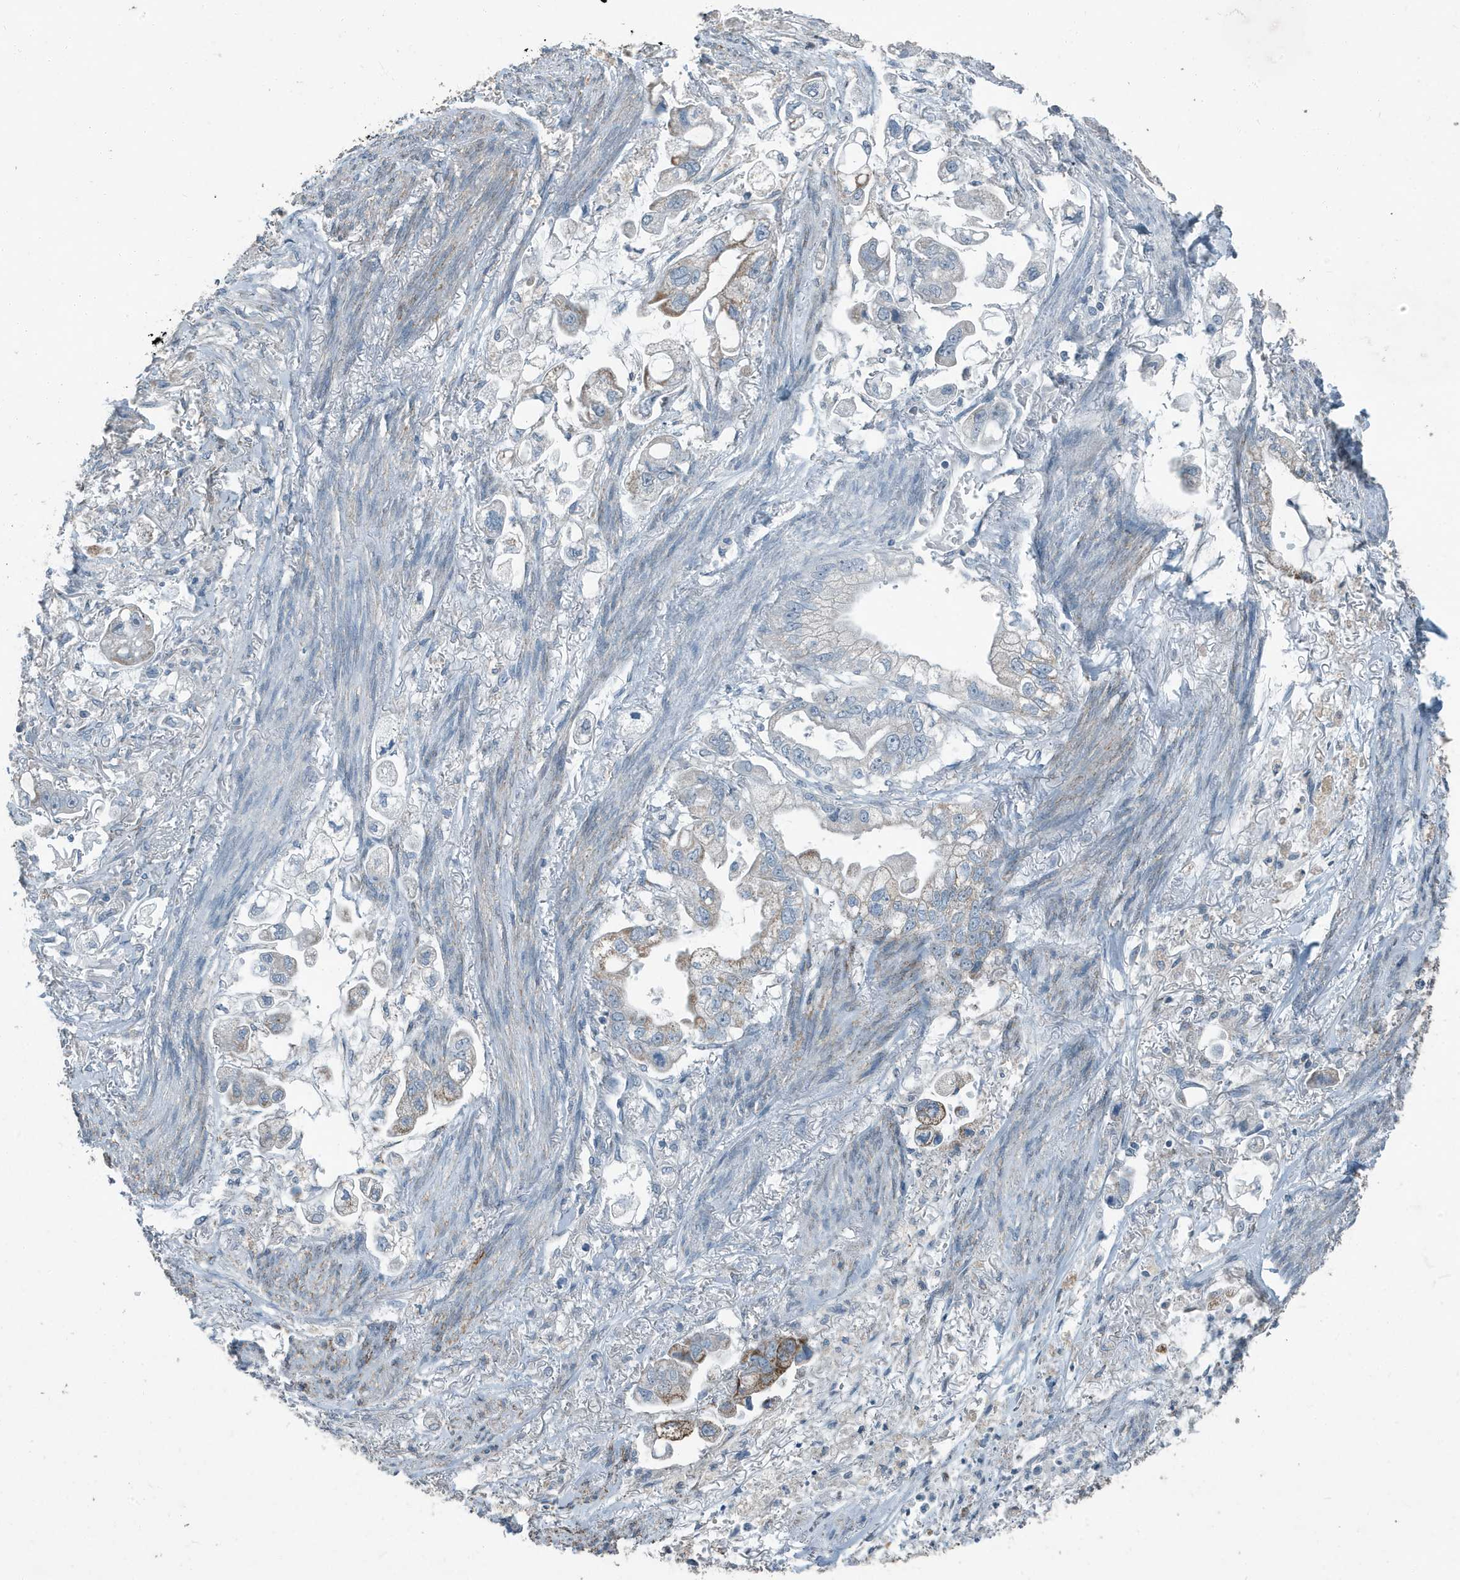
{"staining": {"intensity": "moderate", "quantity": "<25%", "location": "cytoplasmic/membranous"}, "tissue": "stomach cancer", "cell_type": "Tumor cells", "image_type": "cancer", "snomed": [{"axis": "morphology", "description": "Adenocarcinoma, NOS"}, {"axis": "topography", "description": "Stomach"}], "caption": "Adenocarcinoma (stomach) stained for a protein (brown) exhibits moderate cytoplasmic/membranous positive staining in about <25% of tumor cells.", "gene": "FAM162A", "patient": {"sex": "male", "age": 62}}